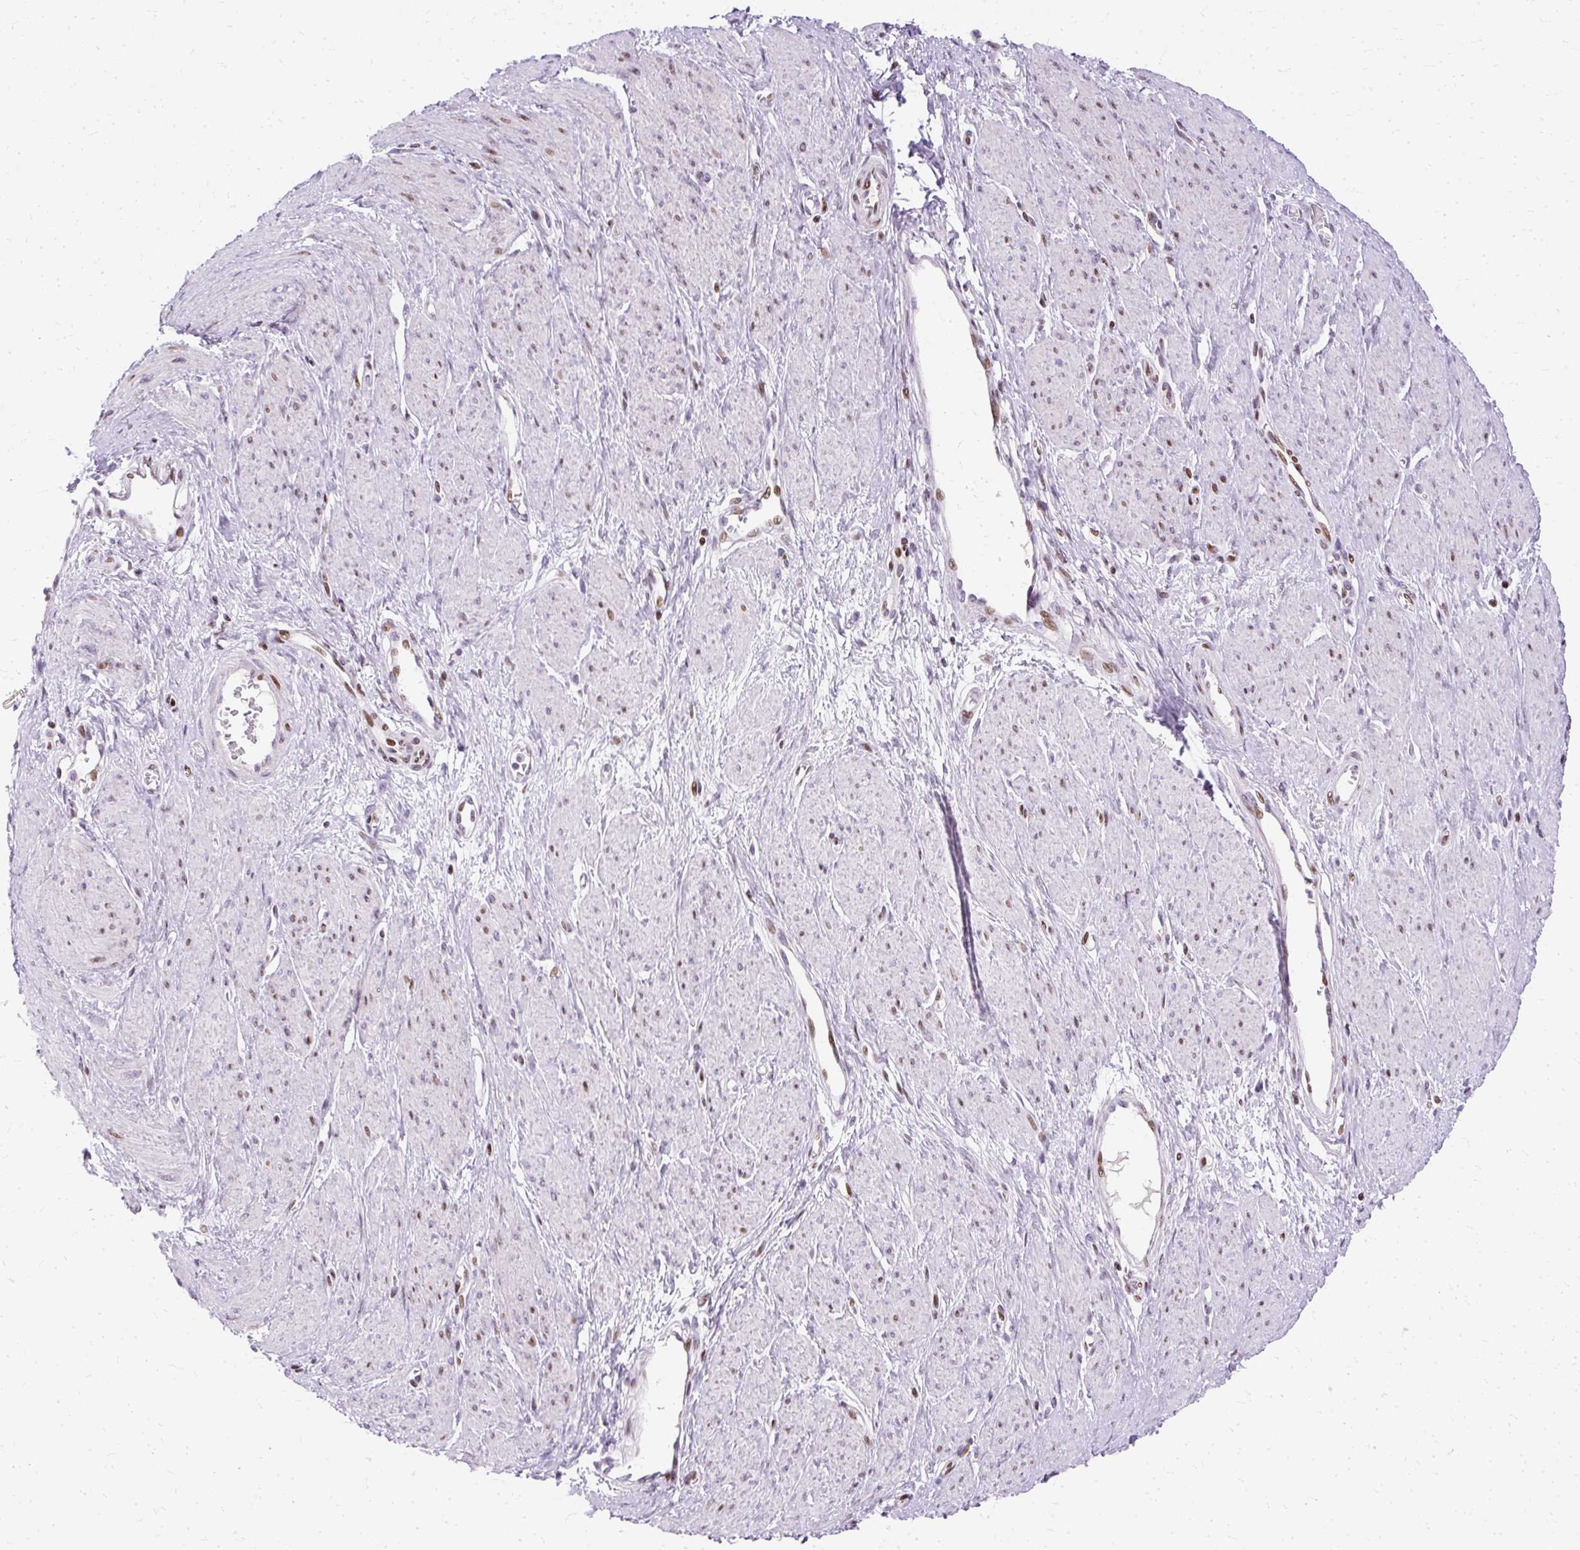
{"staining": {"intensity": "moderate", "quantity": "<25%", "location": "nuclear"}, "tissue": "smooth muscle", "cell_type": "Smooth muscle cells", "image_type": "normal", "snomed": [{"axis": "morphology", "description": "Normal tissue, NOS"}, {"axis": "topography", "description": "Smooth muscle"}, {"axis": "topography", "description": "Uterus"}], "caption": "Protein expression by immunohistochemistry demonstrates moderate nuclear staining in approximately <25% of smooth muscle cells in normal smooth muscle.", "gene": "TMEM177", "patient": {"sex": "female", "age": 39}}